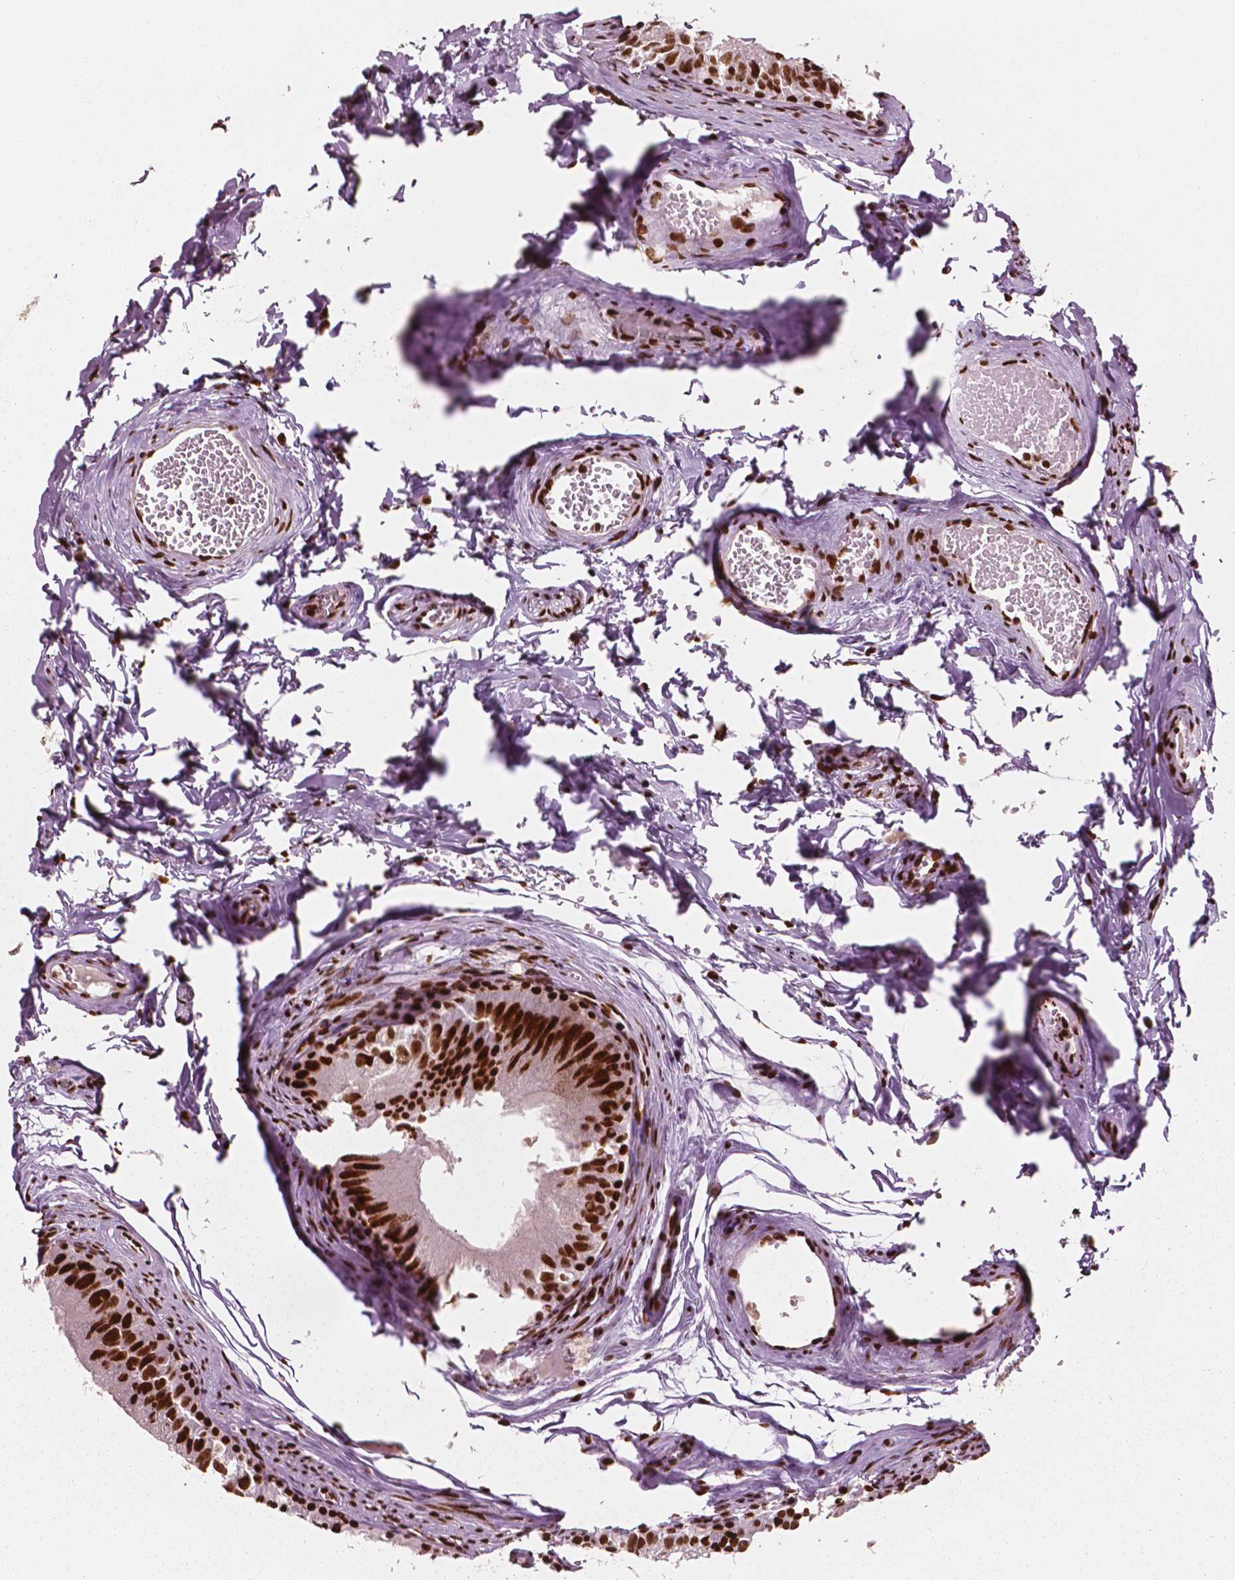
{"staining": {"intensity": "strong", "quantity": ">75%", "location": "nuclear"}, "tissue": "epididymis", "cell_type": "Glandular cells", "image_type": "normal", "snomed": [{"axis": "morphology", "description": "Normal tissue, NOS"}, {"axis": "topography", "description": "Epididymis"}], "caption": "The micrograph exhibits immunohistochemical staining of benign epididymis. There is strong nuclear expression is appreciated in about >75% of glandular cells.", "gene": "CTCF", "patient": {"sex": "male", "age": 45}}